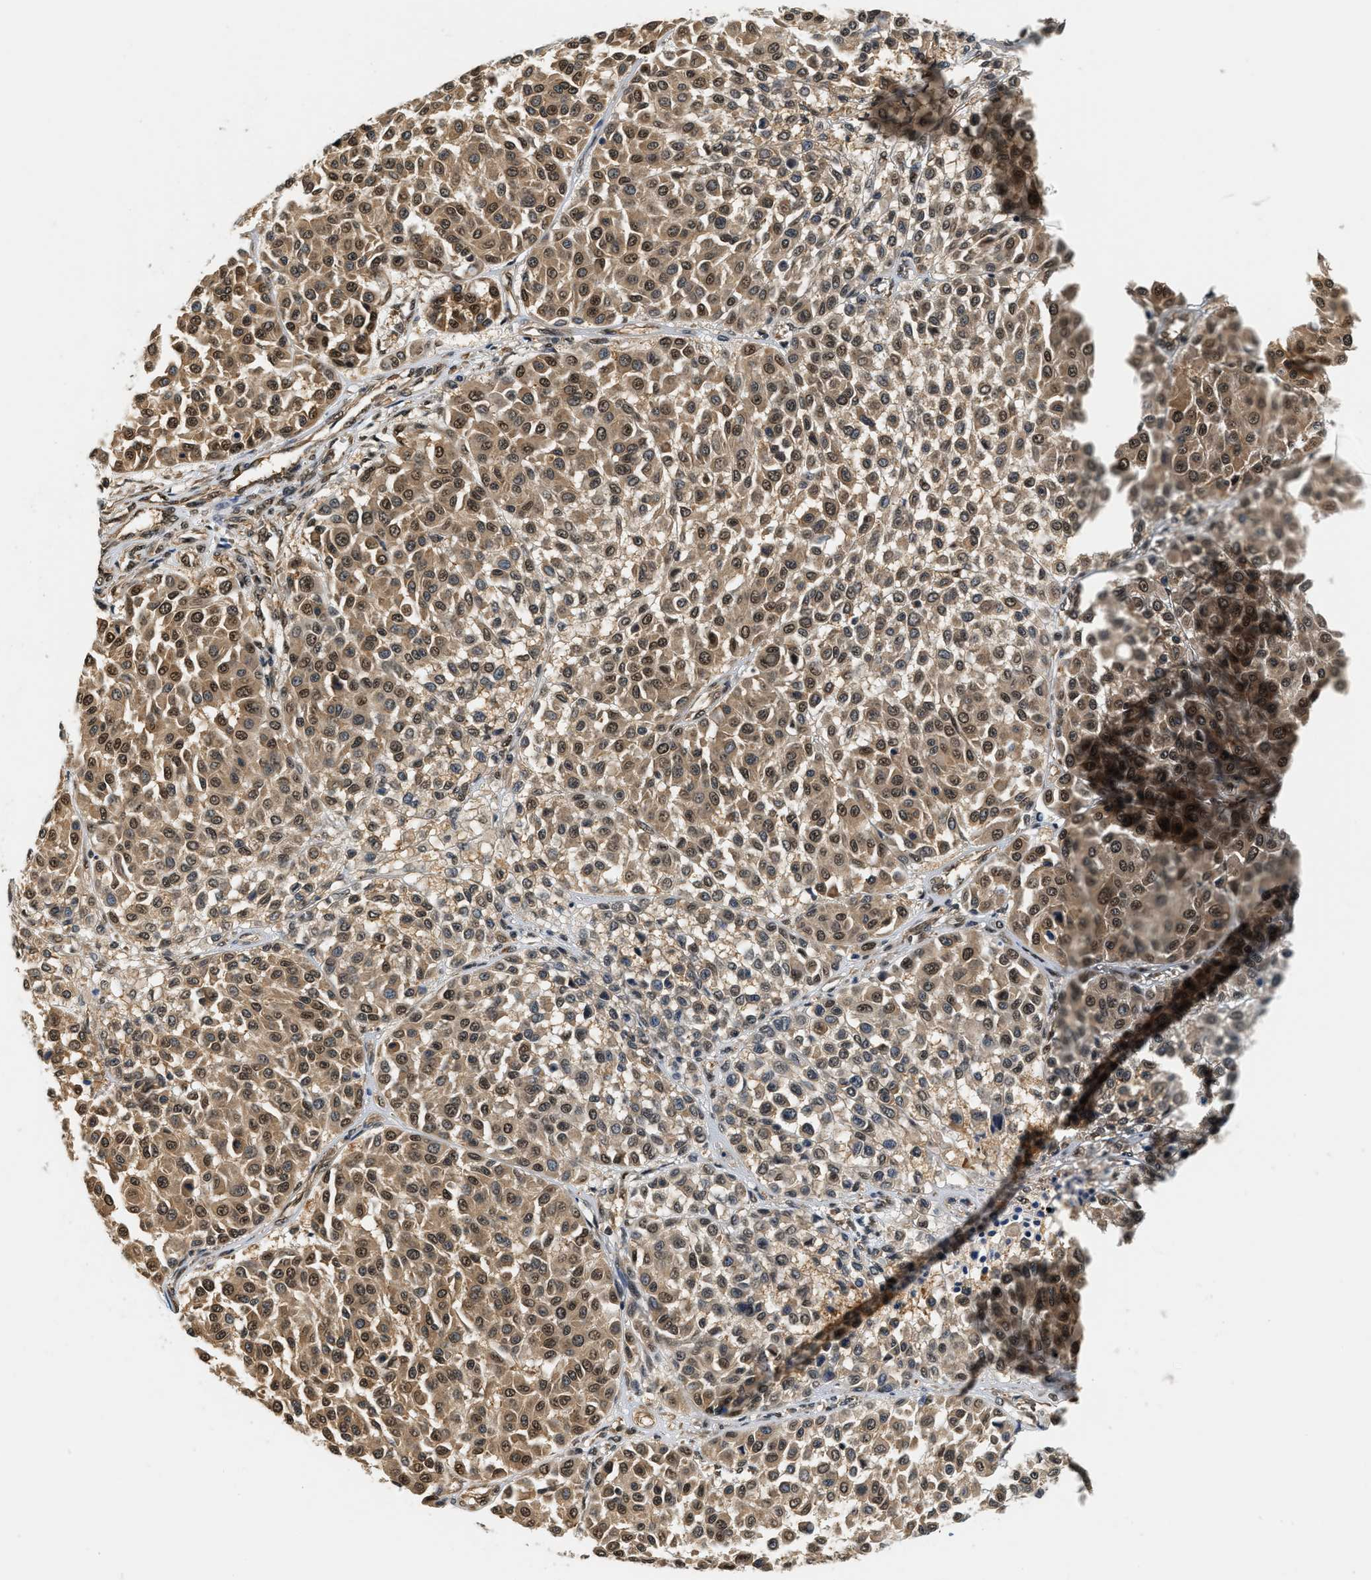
{"staining": {"intensity": "strong", "quantity": ">75%", "location": "cytoplasmic/membranous,nuclear"}, "tissue": "melanoma", "cell_type": "Tumor cells", "image_type": "cancer", "snomed": [{"axis": "morphology", "description": "Malignant melanoma, Metastatic site"}, {"axis": "topography", "description": "Soft tissue"}], "caption": "Immunohistochemical staining of malignant melanoma (metastatic site) shows high levels of strong cytoplasmic/membranous and nuclear positivity in about >75% of tumor cells.", "gene": "PSMD3", "patient": {"sex": "male", "age": 41}}